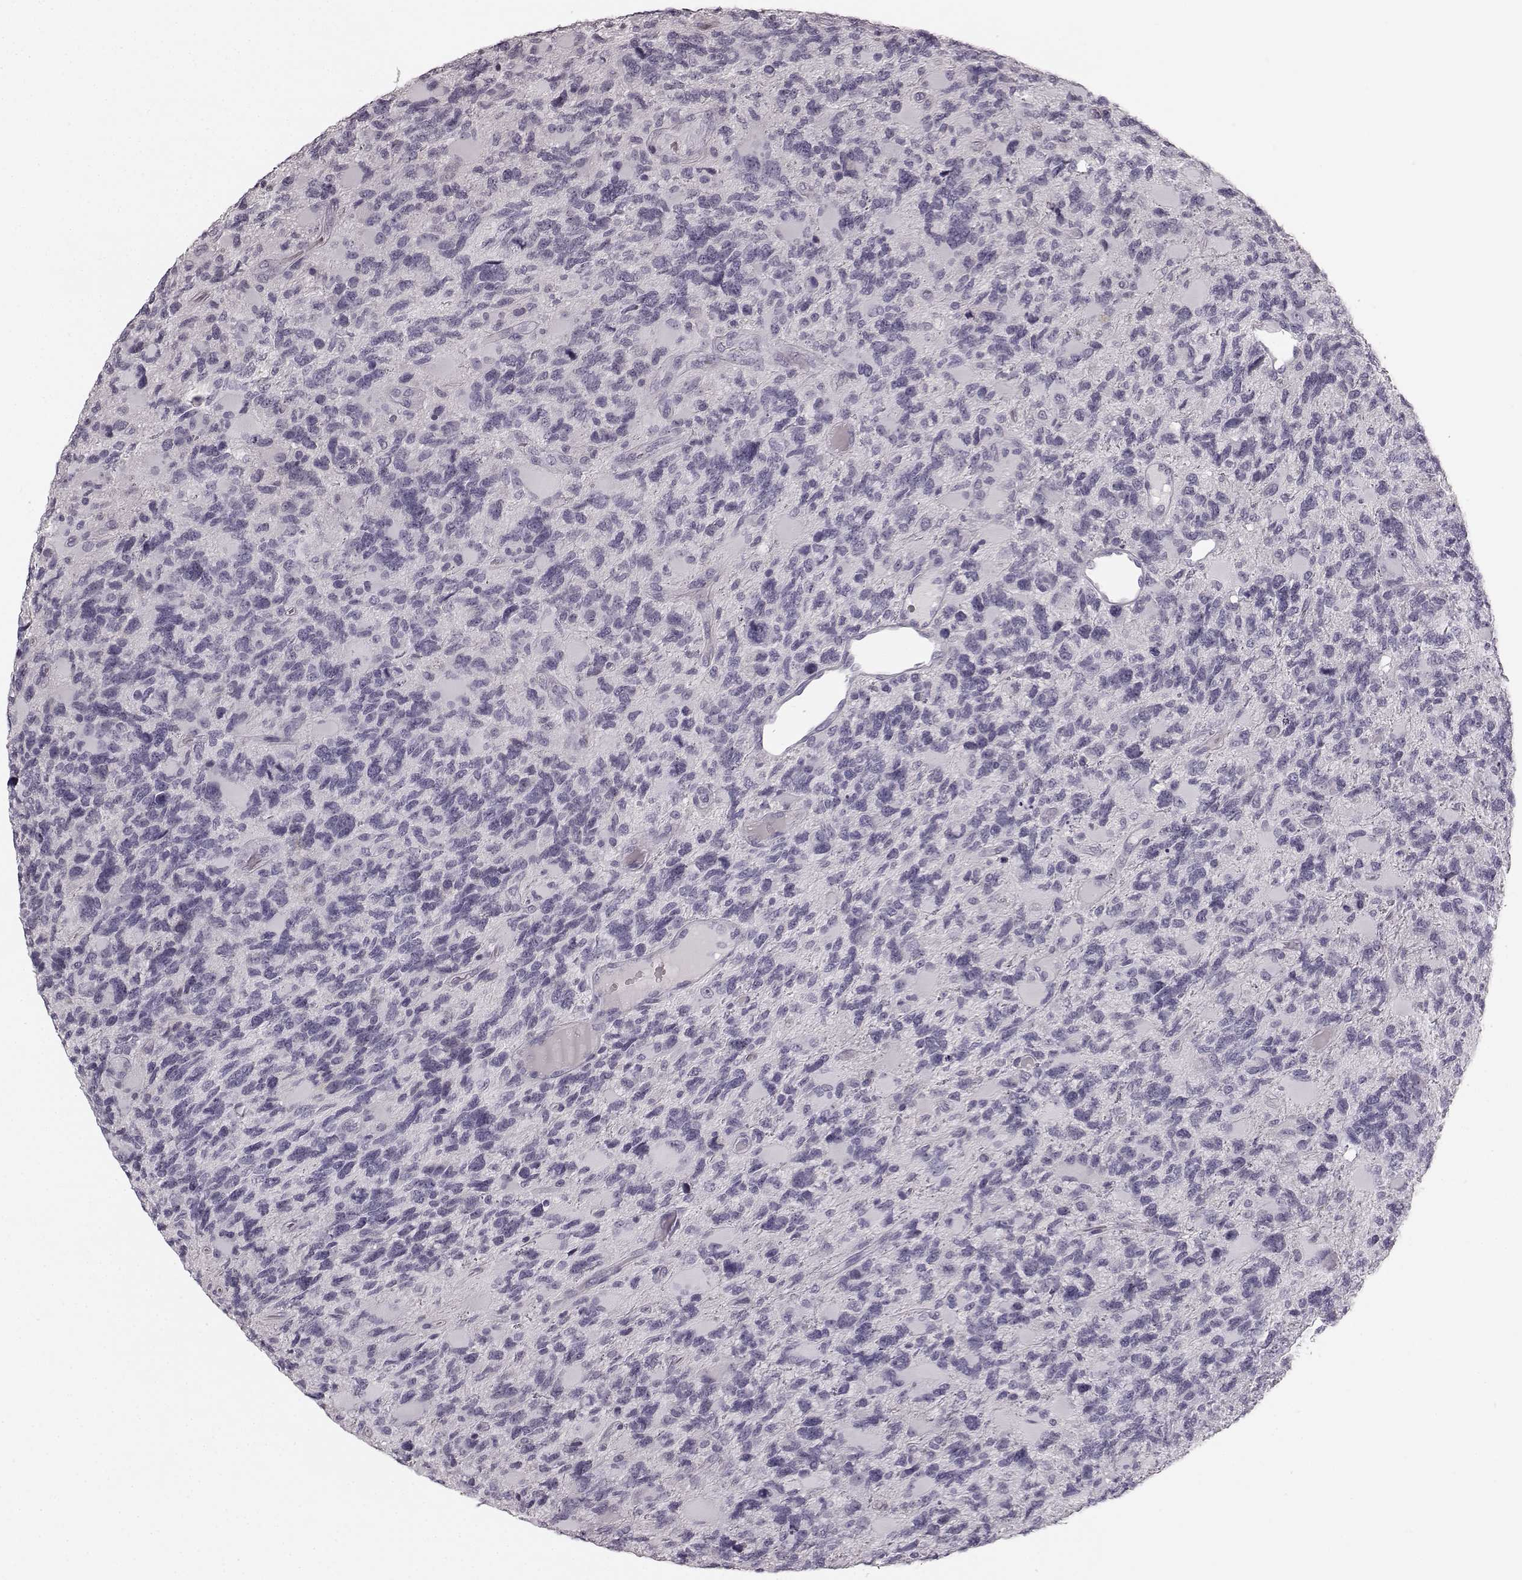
{"staining": {"intensity": "negative", "quantity": "none", "location": "none"}, "tissue": "glioma", "cell_type": "Tumor cells", "image_type": "cancer", "snomed": [{"axis": "morphology", "description": "Glioma, malignant, High grade"}, {"axis": "topography", "description": "Brain"}], "caption": "A photomicrograph of glioma stained for a protein exhibits no brown staining in tumor cells.", "gene": "TMPRSS15", "patient": {"sex": "female", "age": 71}}